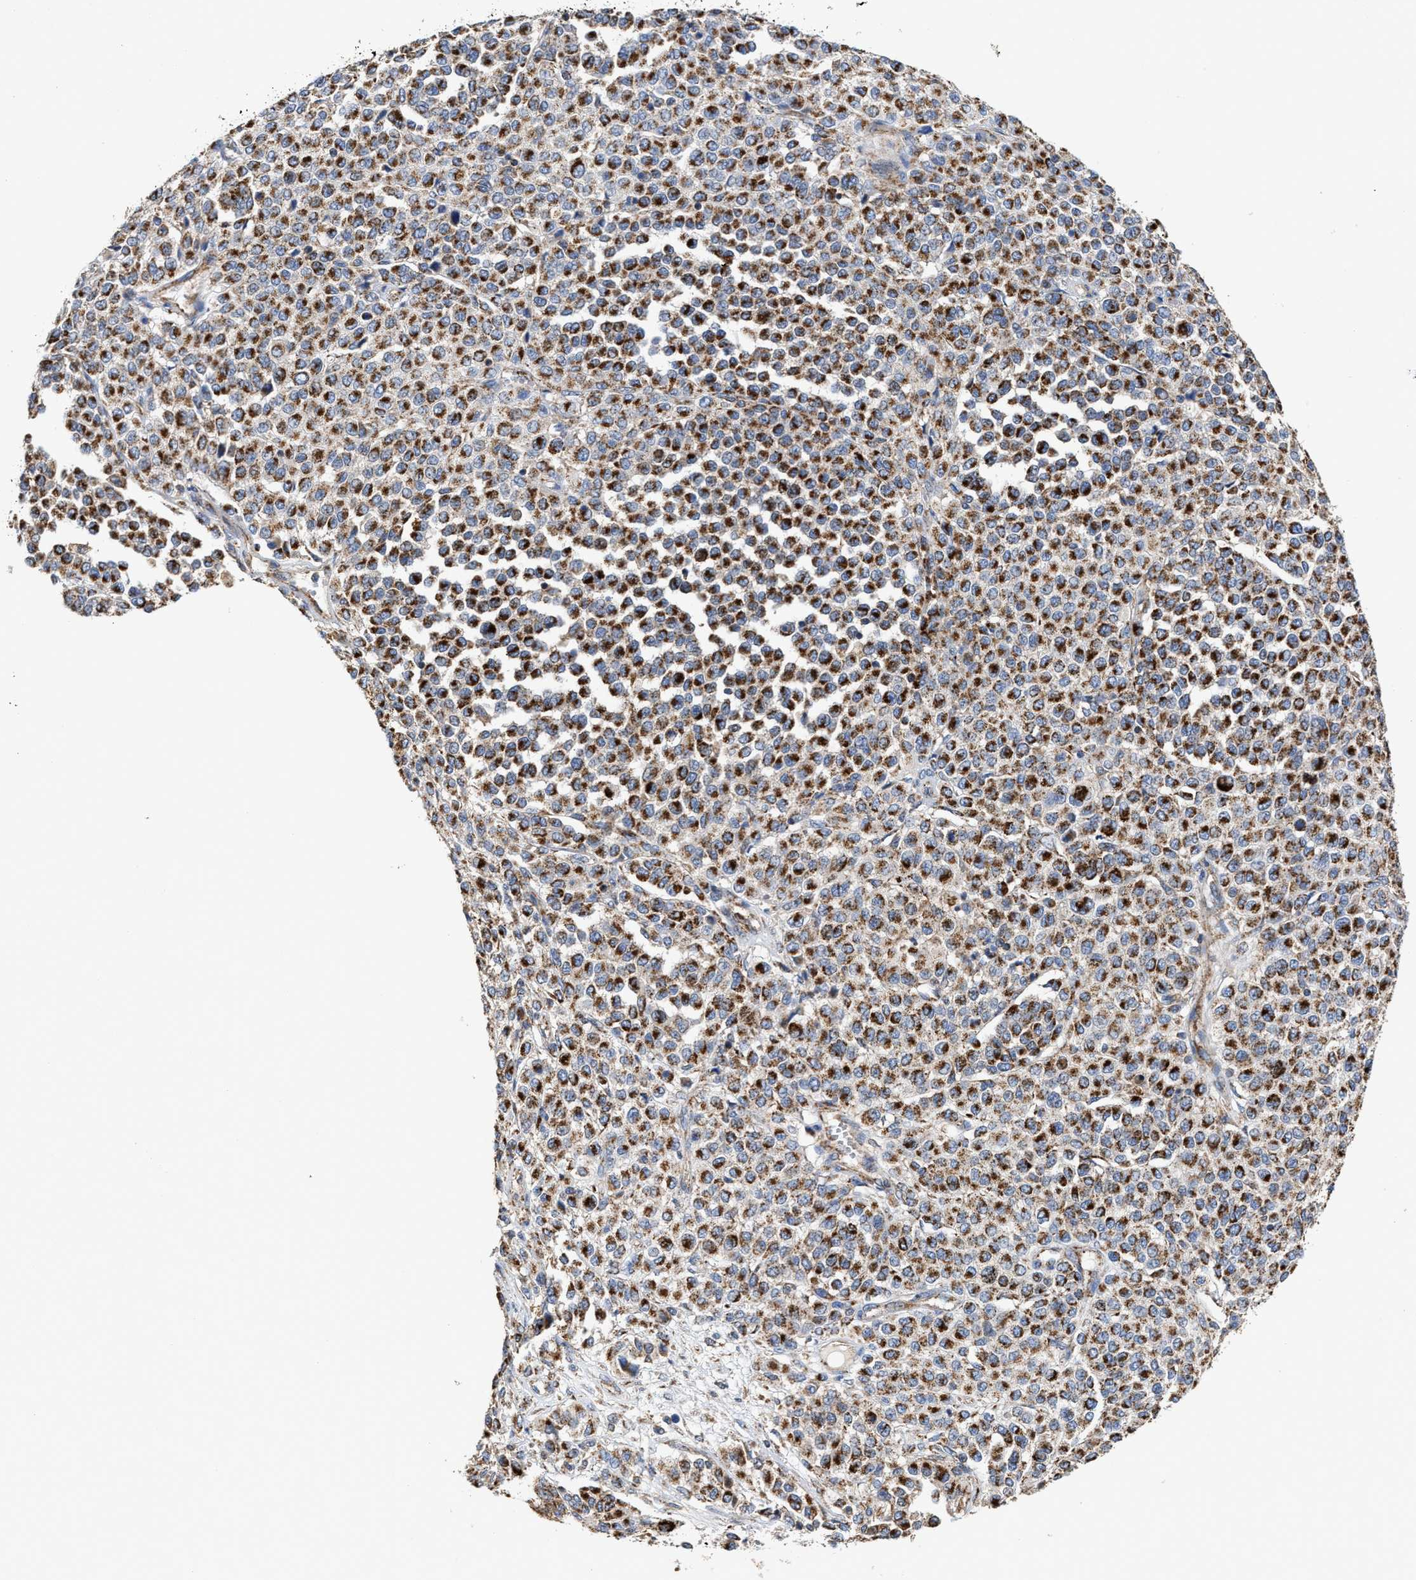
{"staining": {"intensity": "strong", "quantity": ">75%", "location": "cytoplasmic/membranous"}, "tissue": "melanoma", "cell_type": "Tumor cells", "image_type": "cancer", "snomed": [{"axis": "morphology", "description": "Malignant melanoma, Metastatic site"}, {"axis": "topography", "description": "Pancreas"}], "caption": "Protein staining of melanoma tissue exhibits strong cytoplasmic/membranous expression in approximately >75% of tumor cells.", "gene": "MECR", "patient": {"sex": "female", "age": 30}}